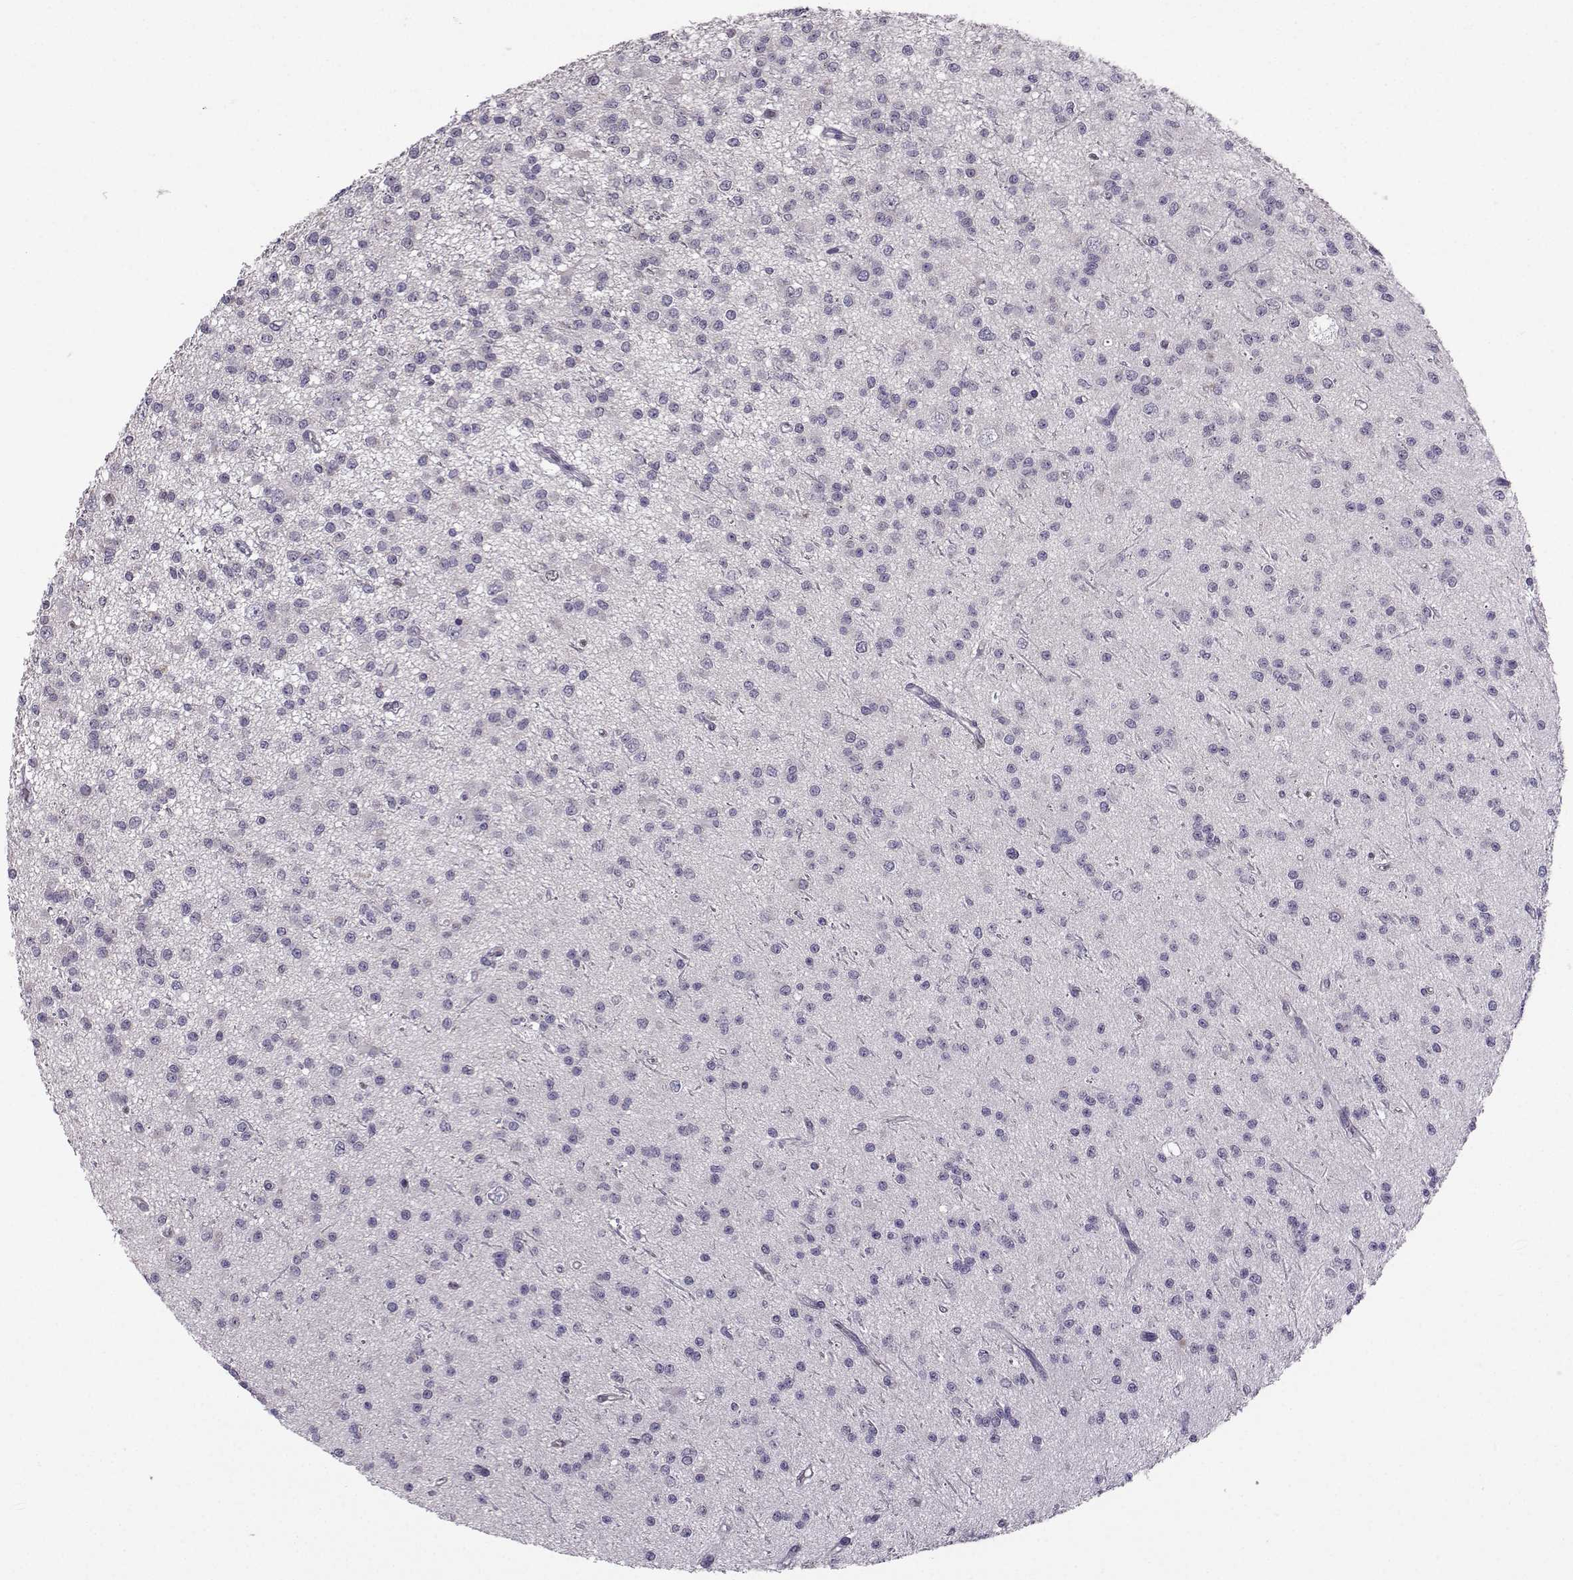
{"staining": {"intensity": "negative", "quantity": "none", "location": "none"}, "tissue": "glioma", "cell_type": "Tumor cells", "image_type": "cancer", "snomed": [{"axis": "morphology", "description": "Glioma, malignant, Low grade"}, {"axis": "topography", "description": "Brain"}], "caption": "An immunohistochemistry micrograph of glioma is shown. There is no staining in tumor cells of glioma.", "gene": "FCAMR", "patient": {"sex": "male", "age": 27}}